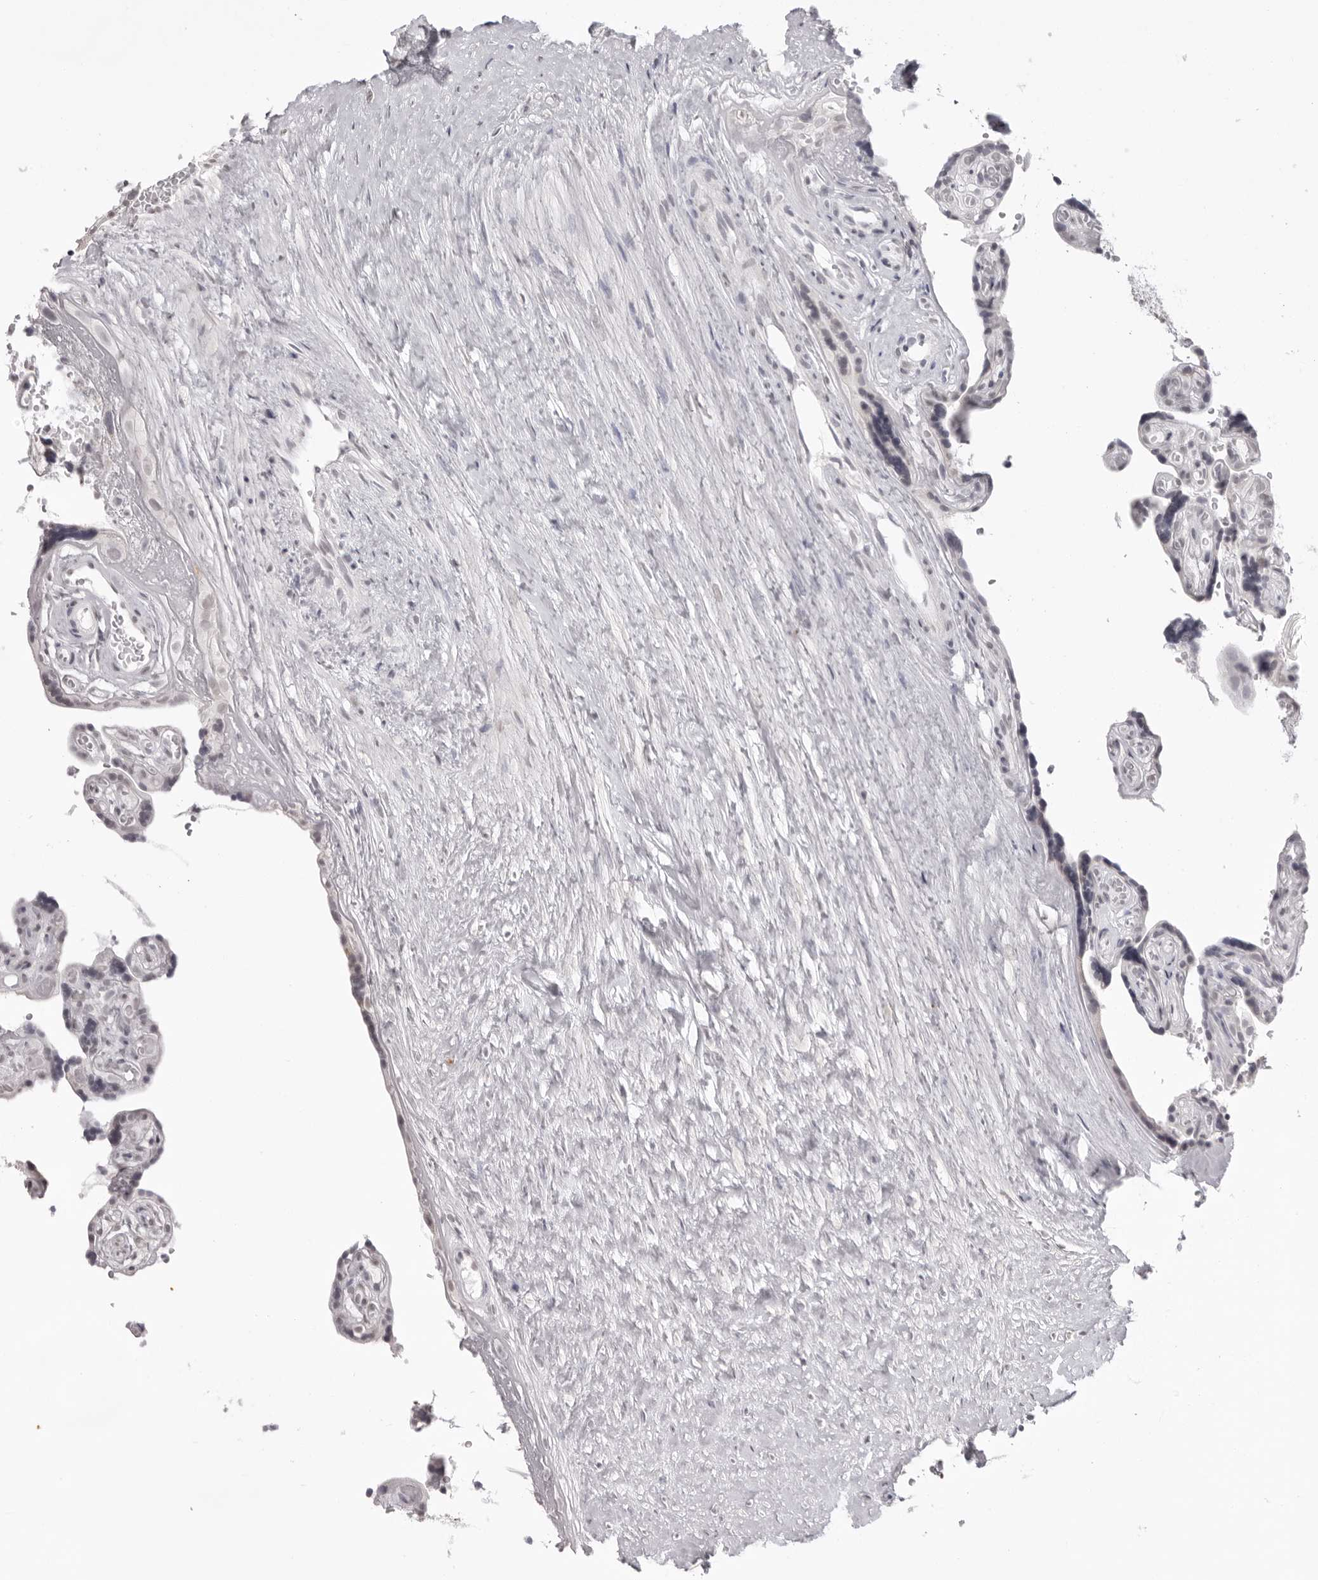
{"staining": {"intensity": "weak", "quantity": "25%-75%", "location": "nuclear"}, "tissue": "placenta", "cell_type": "Decidual cells", "image_type": "normal", "snomed": [{"axis": "morphology", "description": "Normal tissue, NOS"}, {"axis": "topography", "description": "Placenta"}], "caption": "Decidual cells show weak nuclear staining in approximately 25%-75% of cells in benign placenta.", "gene": "NTM", "patient": {"sex": "female", "age": 30}}